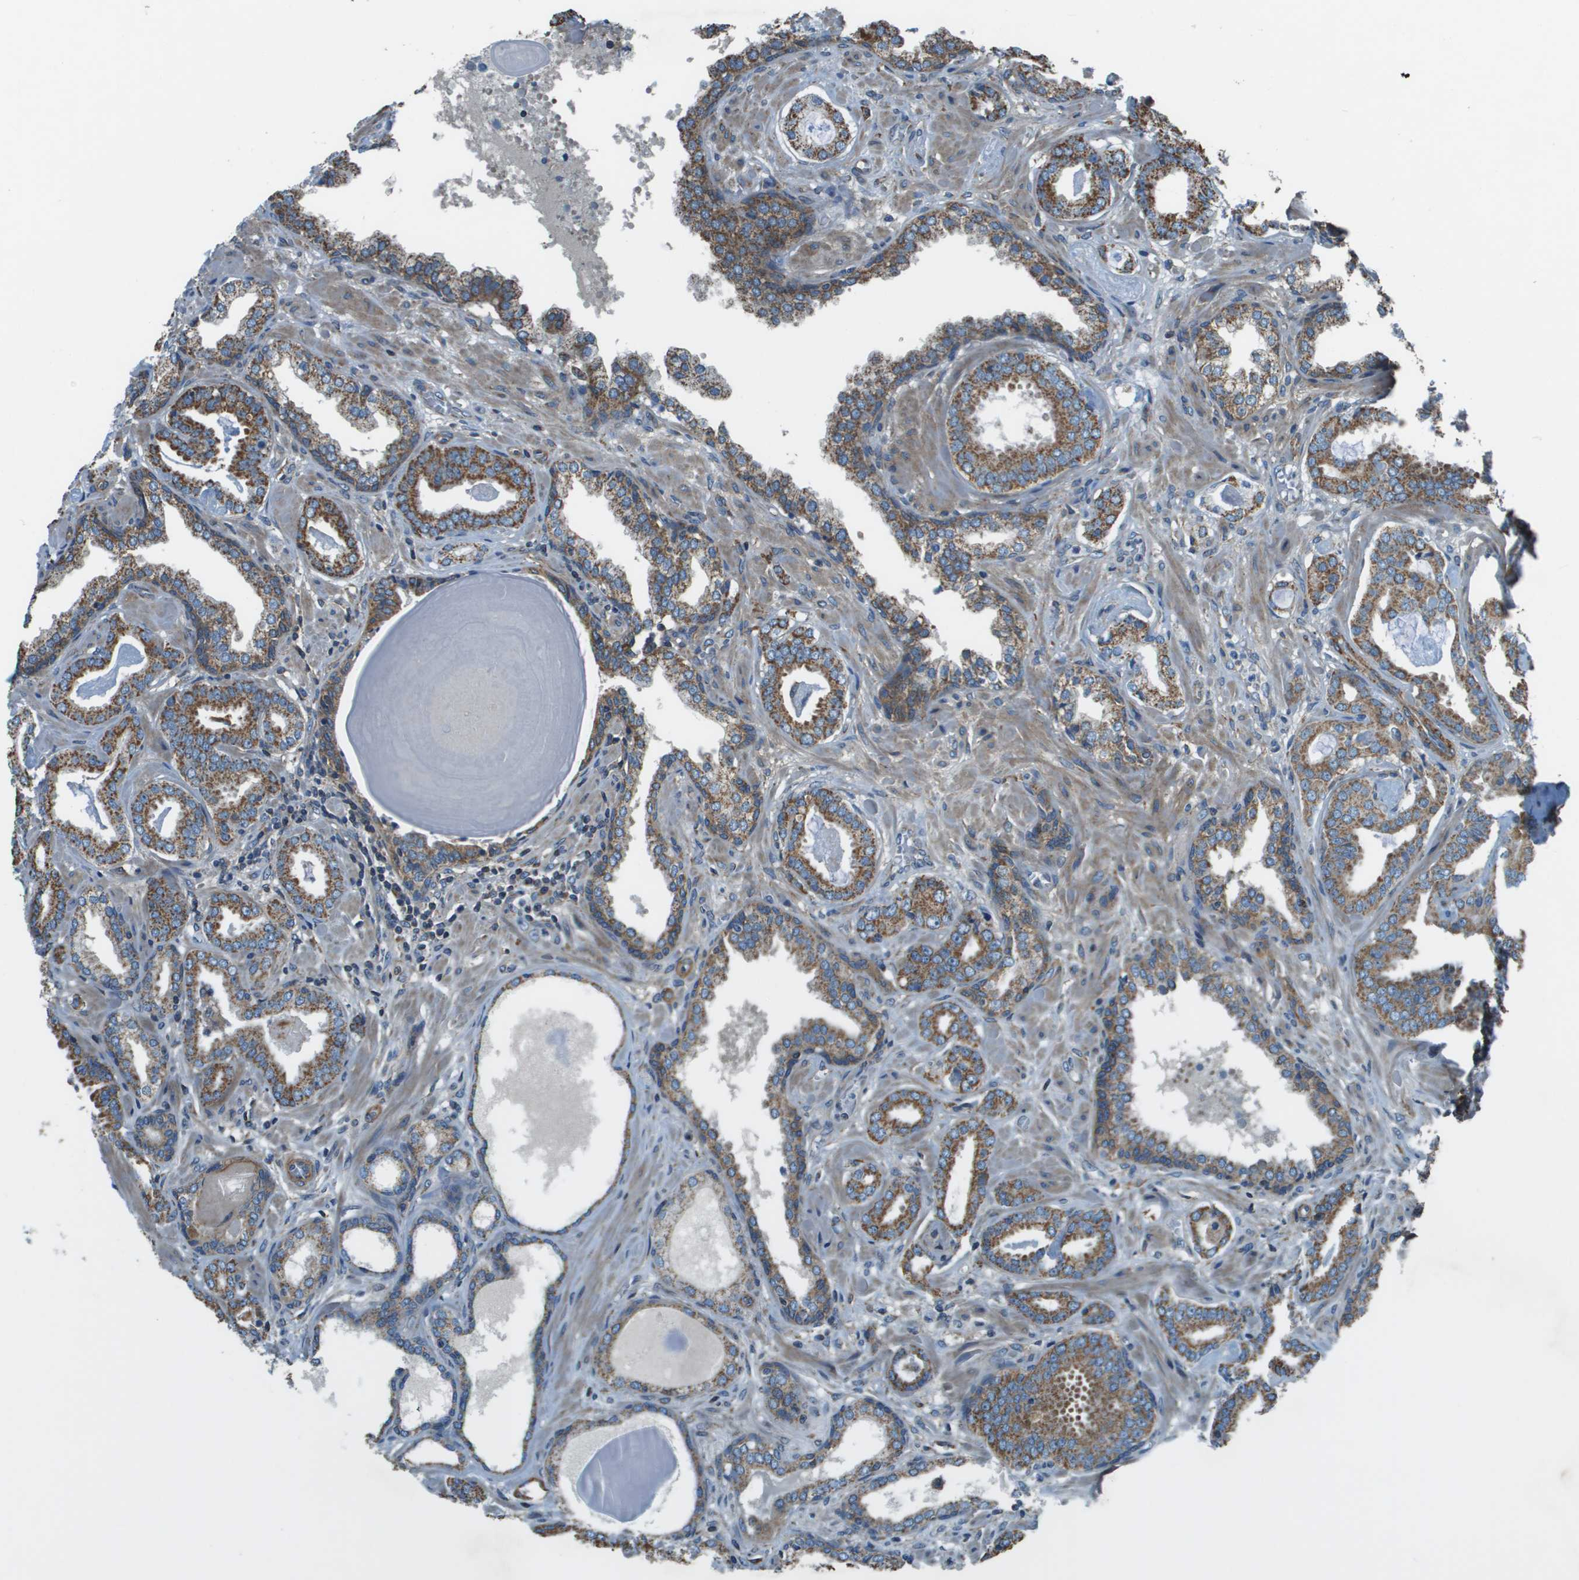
{"staining": {"intensity": "moderate", "quantity": ">75%", "location": "cytoplasmic/membranous"}, "tissue": "prostate cancer", "cell_type": "Tumor cells", "image_type": "cancer", "snomed": [{"axis": "morphology", "description": "Adenocarcinoma, Low grade"}, {"axis": "topography", "description": "Prostate"}], "caption": "Prostate adenocarcinoma (low-grade) tissue shows moderate cytoplasmic/membranous positivity in approximately >75% of tumor cells The protein of interest is stained brown, and the nuclei are stained in blue (DAB (3,3'-diaminobenzidine) IHC with brightfield microscopy, high magnification).", "gene": "TMEM51", "patient": {"sex": "male", "age": 53}}